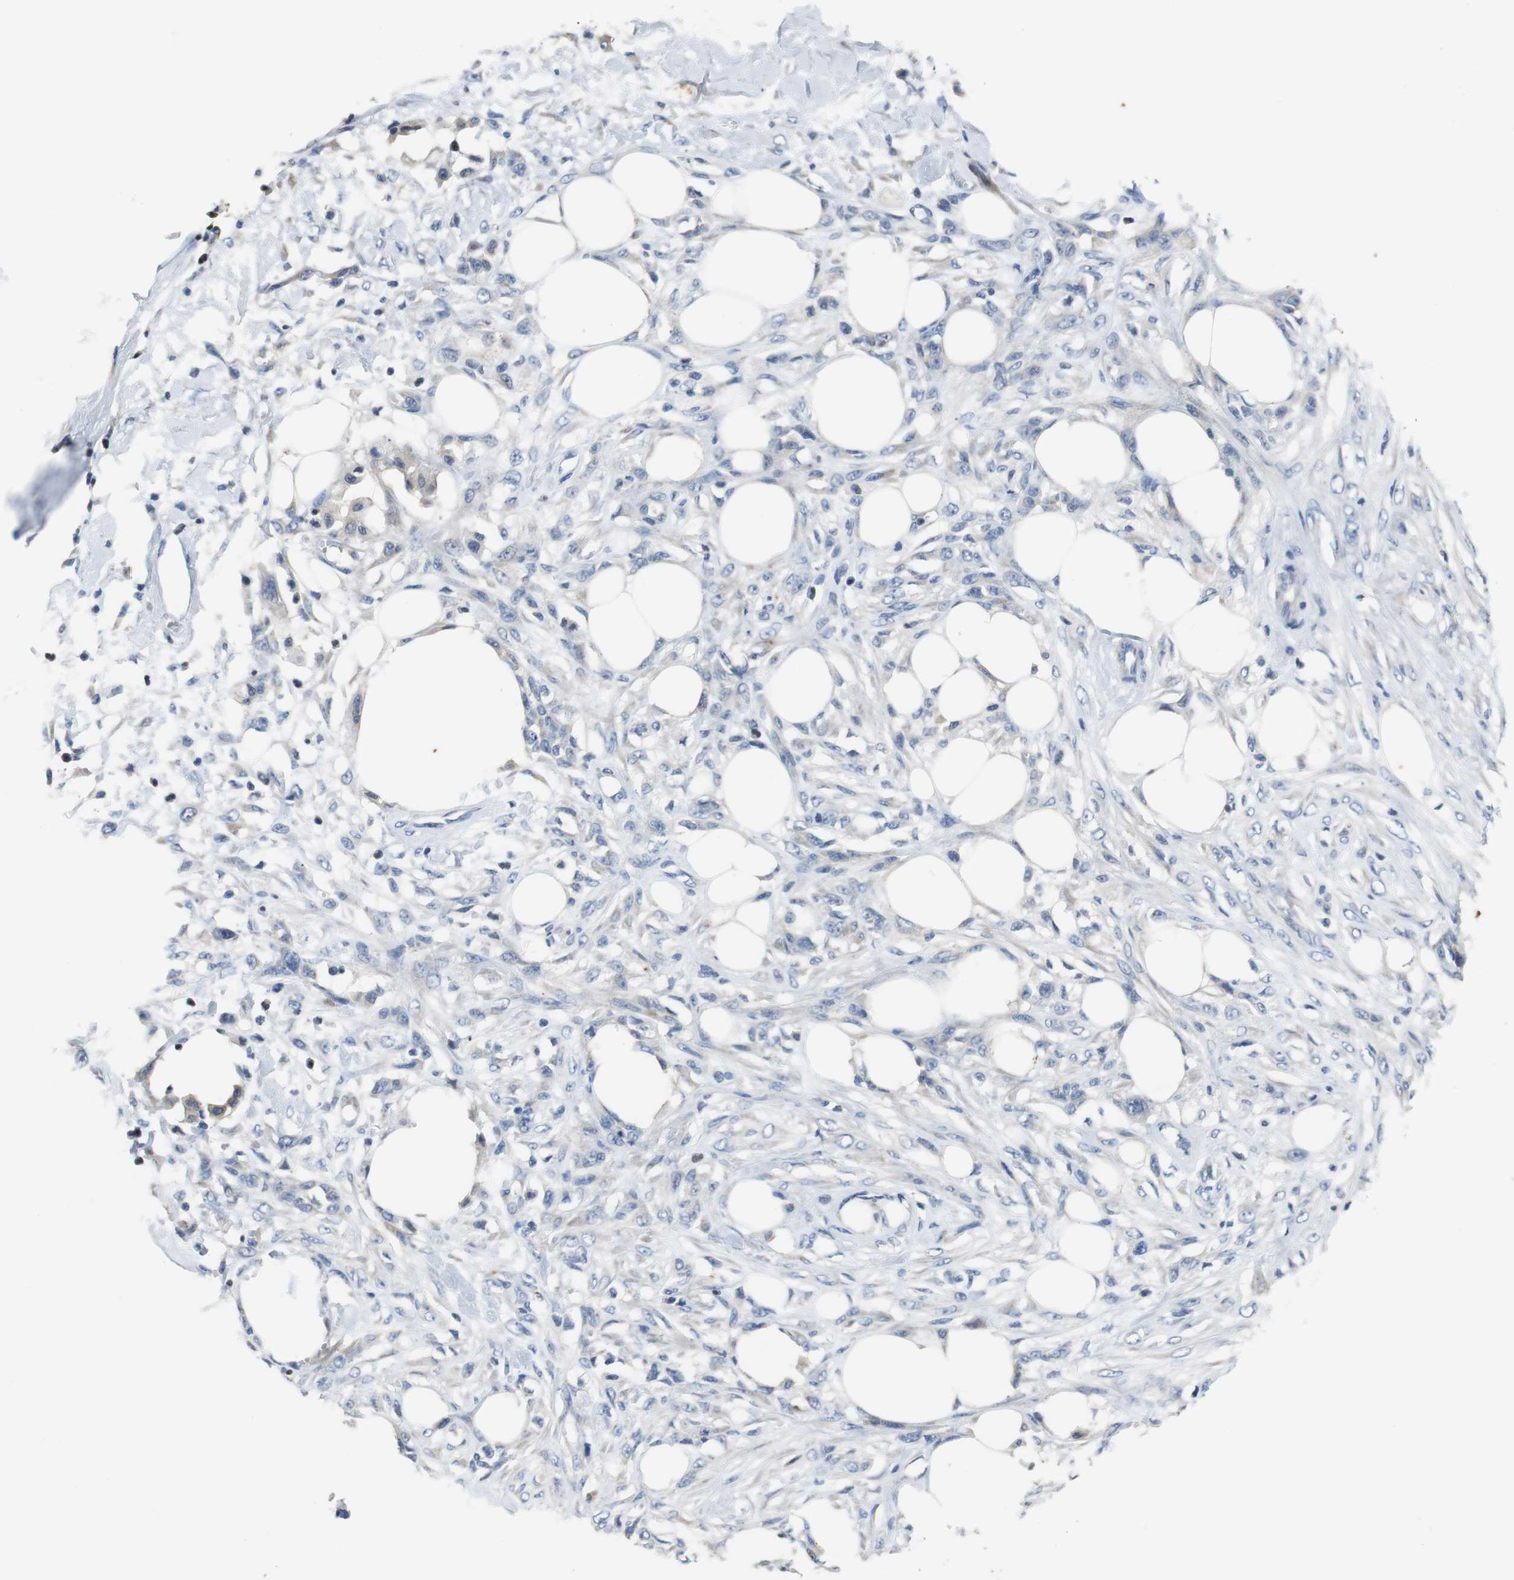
{"staining": {"intensity": "negative", "quantity": "none", "location": "none"}, "tissue": "skin cancer", "cell_type": "Tumor cells", "image_type": "cancer", "snomed": [{"axis": "morphology", "description": "Normal tissue, NOS"}, {"axis": "morphology", "description": "Squamous cell carcinoma, NOS"}, {"axis": "topography", "description": "Skin"}], "caption": "This is an IHC micrograph of skin squamous cell carcinoma. There is no positivity in tumor cells.", "gene": "PCK1", "patient": {"sex": "female", "age": 59}}